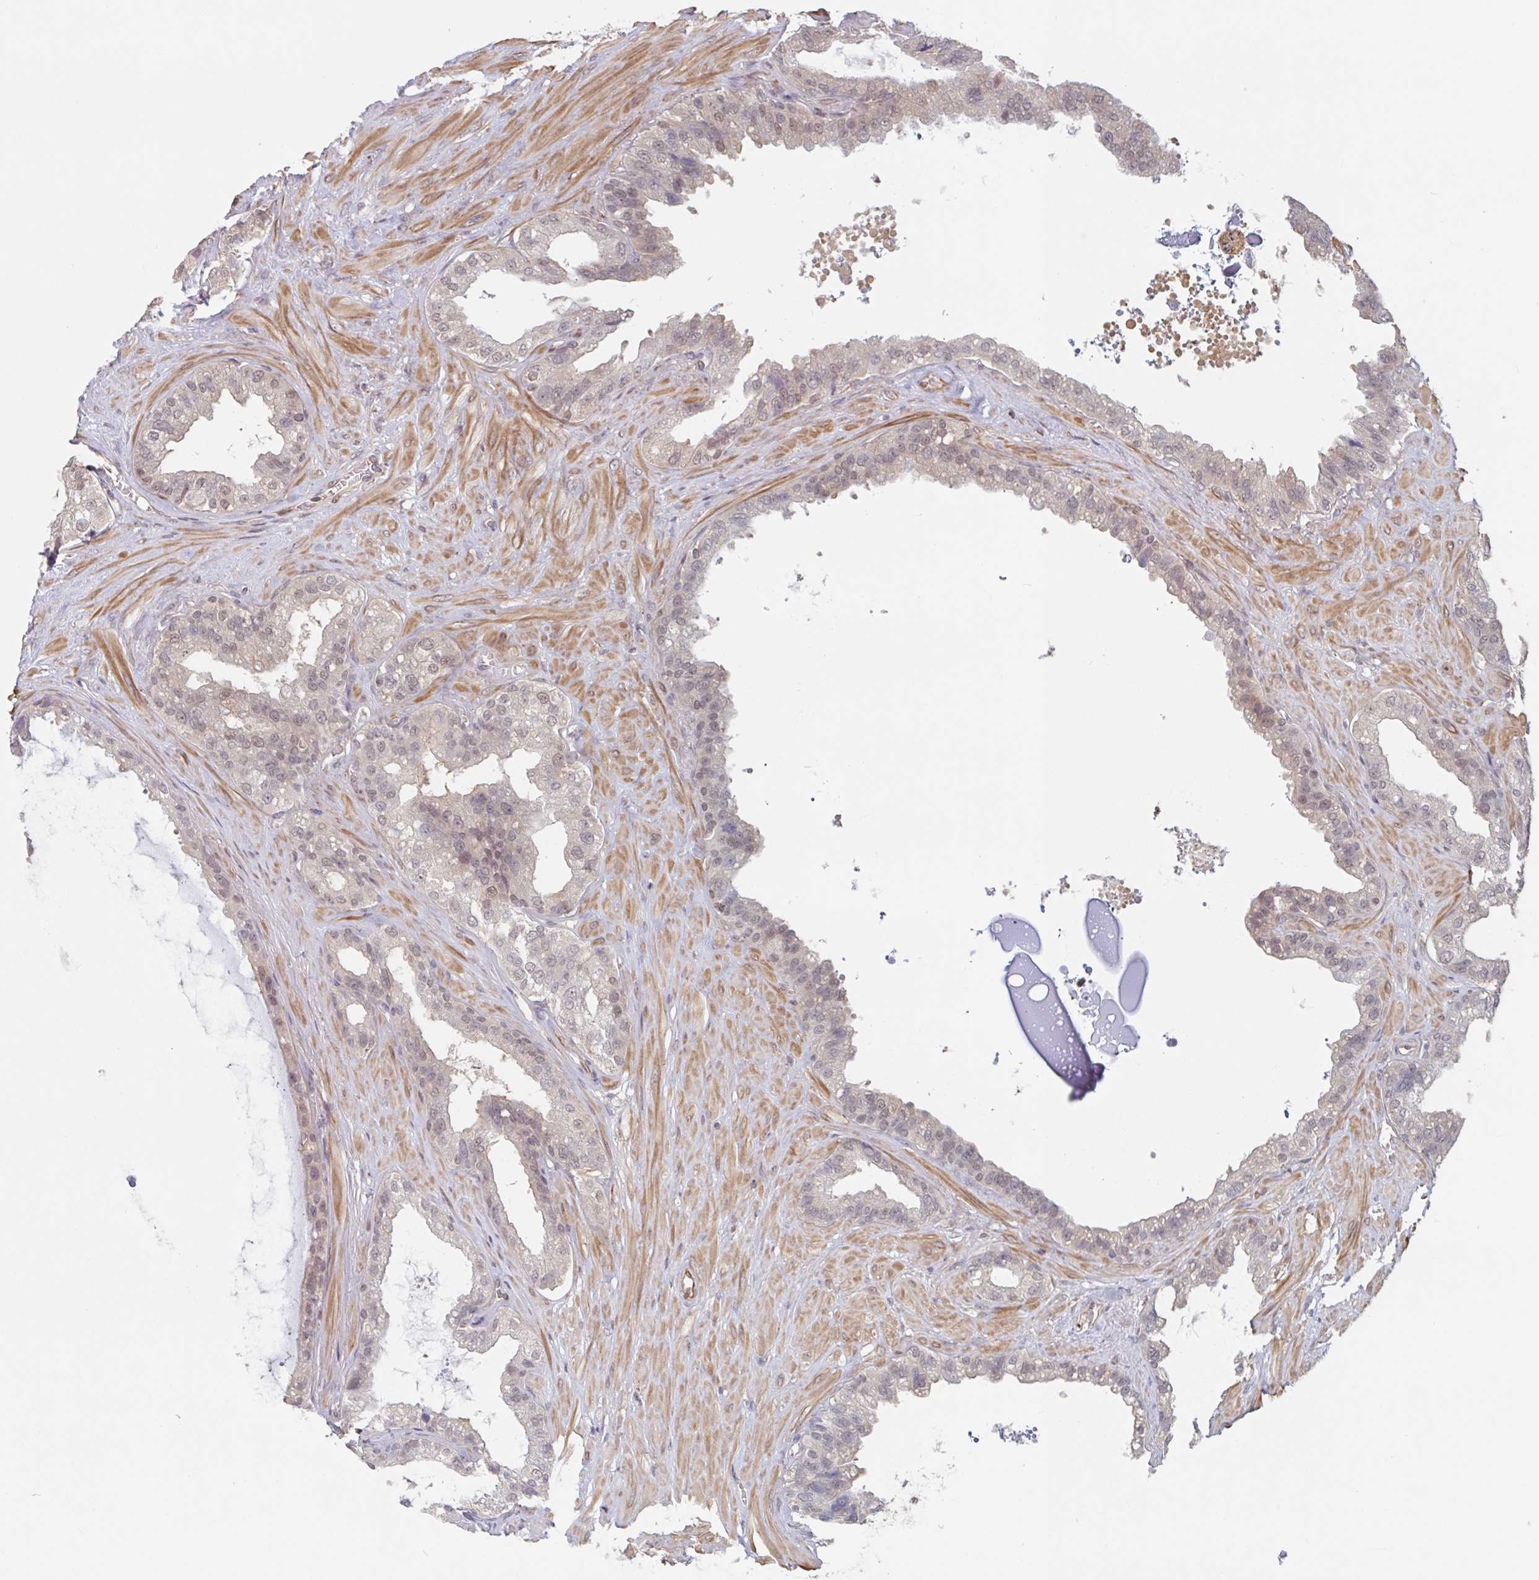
{"staining": {"intensity": "weak", "quantity": "25%-75%", "location": "nuclear"}, "tissue": "seminal vesicle", "cell_type": "Glandular cells", "image_type": "normal", "snomed": [{"axis": "morphology", "description": "Normal tissue, NOS"}, {"axis": "topography", "description": "Seminal veicle"}, {"axis": "topography", "description": "Peripheral nerve tissue"}], "caption": "High-magnification brightfield microscopy of unremarkable seminal vesicle stained with DAB (3,3'-diaminobenzidine) (brown) and counterstained with hematoxylin (blue). glandular cells exhibit weak nuclear staining is seen in approximately25%-75% of cells.", "gene": "NUB1", "patient": {"sex": "male", "age": 76}}